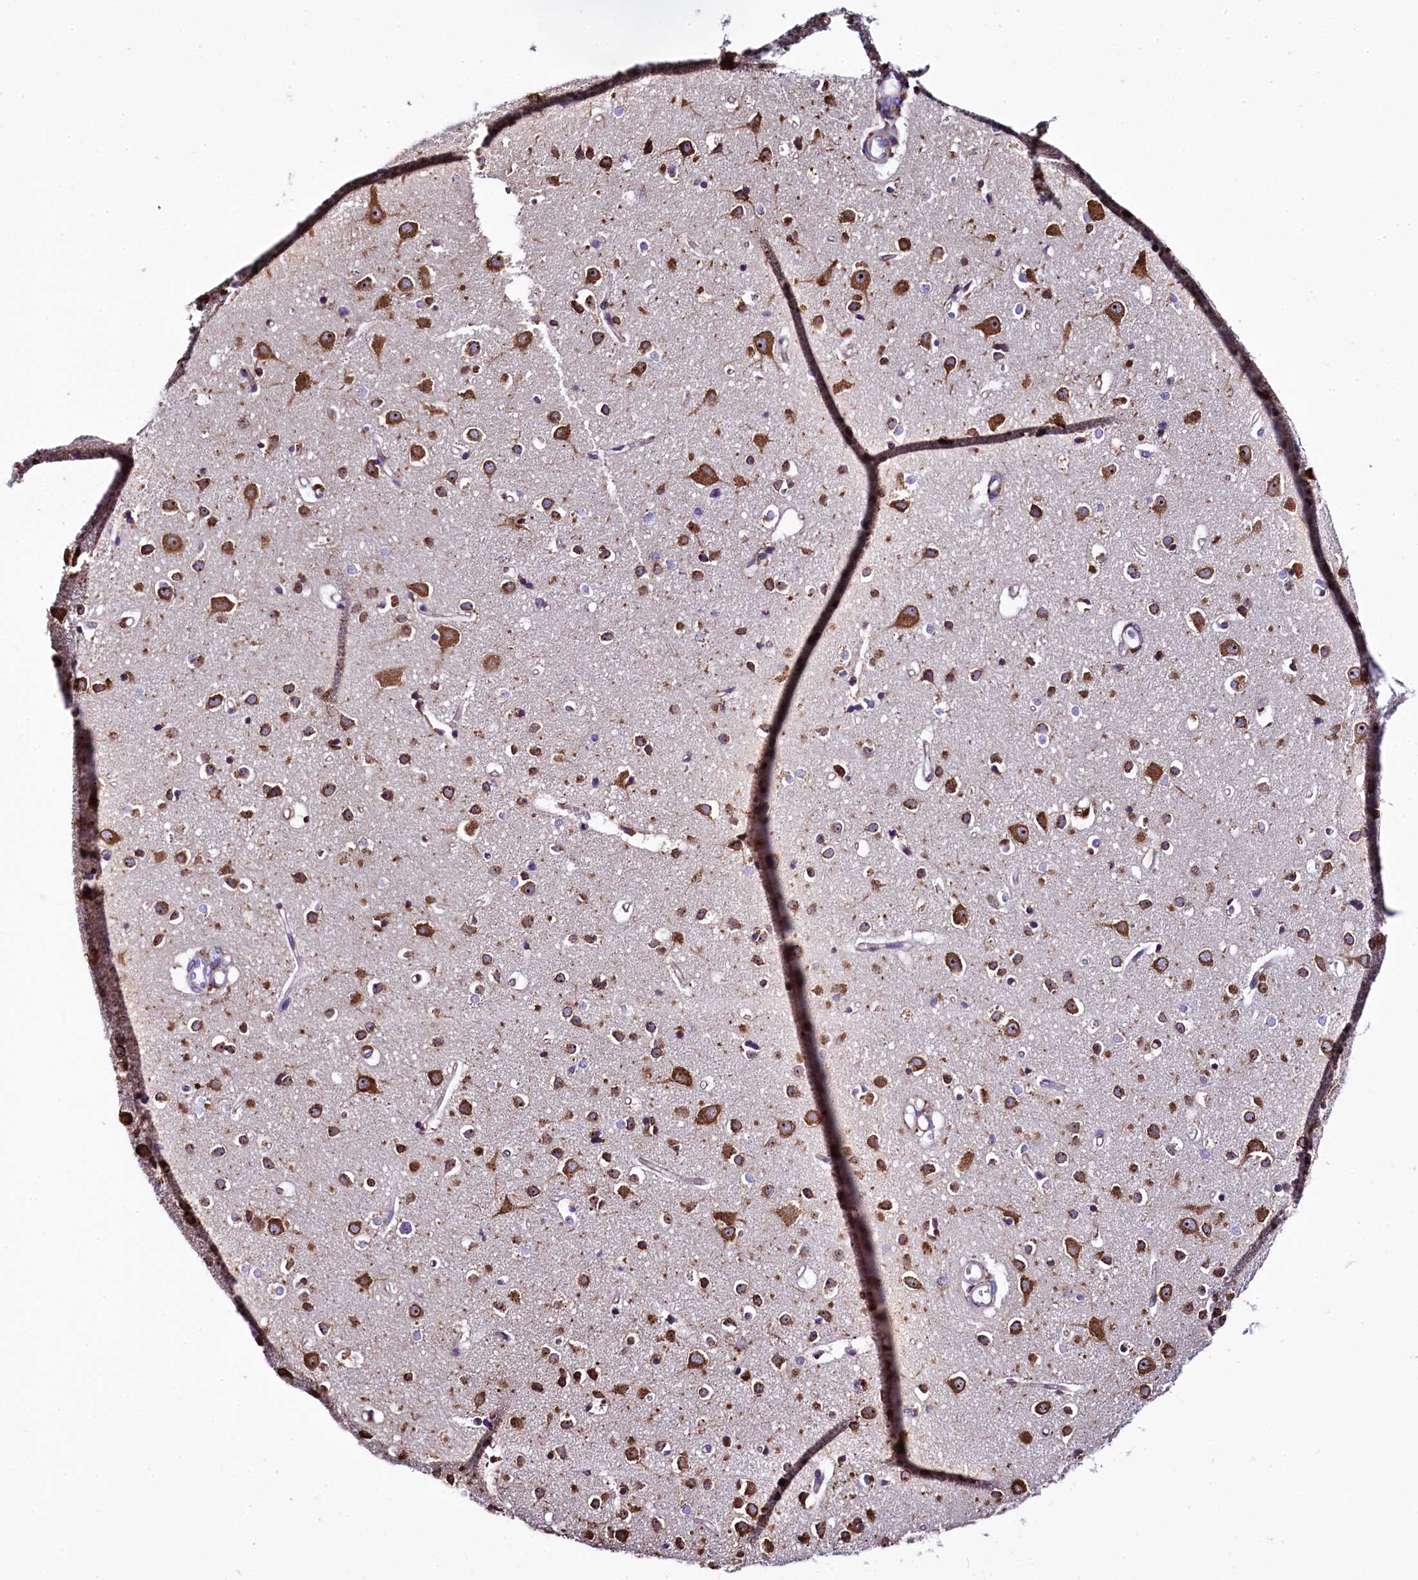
{"staining": {"intensity": "weak", "quantity": "25%-75%", "location": "cytoplasmic/membranous"}, "tissue": "cerebral cortex", "cell_type": "Endothelial cells", "image_type": "normal", "snomed": [{"axis": "morphology", "description": "Normal tissue, NOS"}, {"axis": "topography", "description": "Cerebral cortex"}], "caption": "An IHC micrograph of benign tissue is shown. Protein staining in brown shows weak cytoplasmic/membranous positivity in cerebral cortex within endothelial cells.", "gene": "CAPS2", "patient": {"sex": "female", "age": 64}}